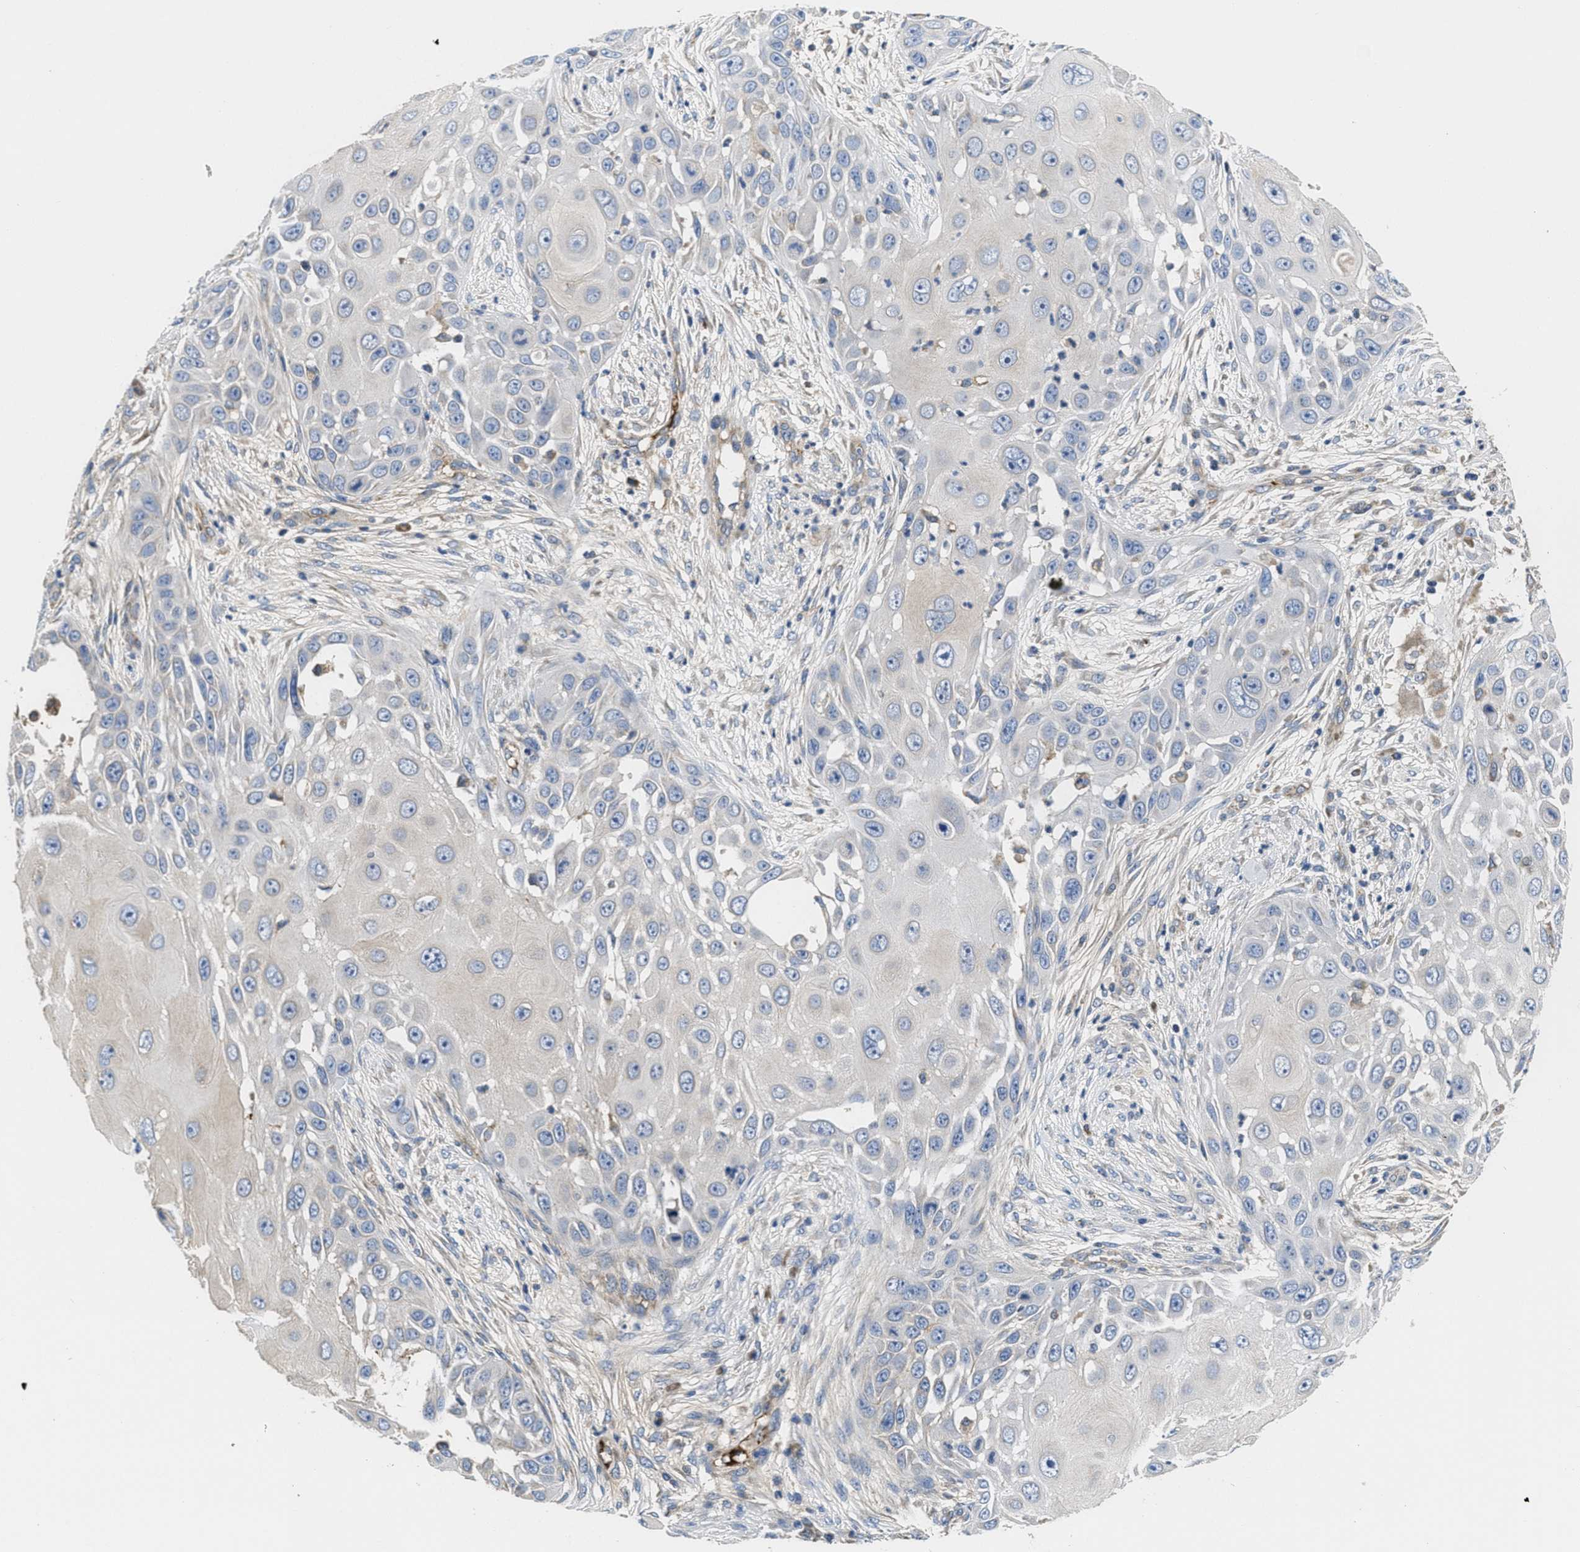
{"staining": {"intensity": "weak", "quantity": "<25%", "location": "cytoplasmic/membranous"}, "tissue": "skin cancer", "cell_type": "Tumor cells", "image_type": "cancer", "snomed": [{"axis": "morphology", "description": "Squamous cell carcinoma, NOS"}, {"axis": "topography", "description": "Skin"}], "caption": "A histopathology image of squamous cell carcinoma (skin) stained for a protein displays no brown staining in tumor cells.", "gene": "GALK1", "patient": {"sex": "female", "age": 44}}